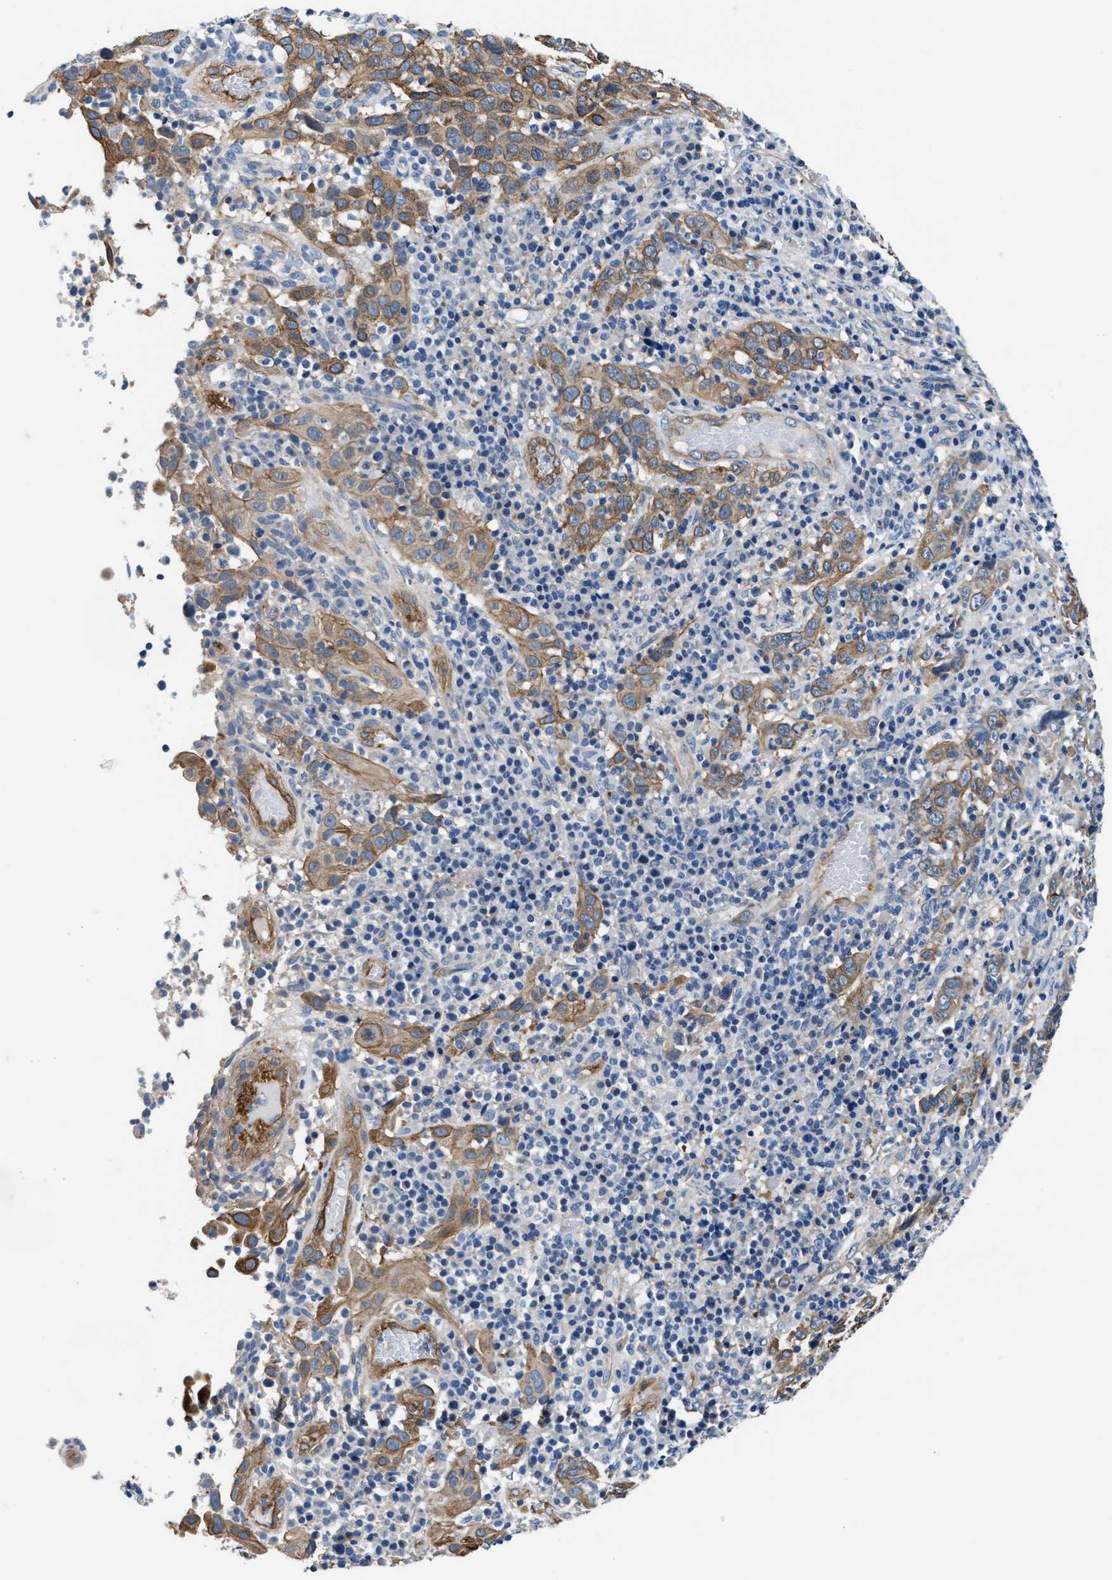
{"staining": {"intensity": "moderate", "quantity": ">75%", "location": "cytoplasmic/membranous"}, "tissue": "cervical cancer", "cell_type": "Tumor cells", "image_type": "cancer", "snomed": [{"axis": "morphology", "description": "Squamous cell carcinoma, NOS"}, {"axis": "topography", "description": "Cervix"}], "caption": "The photomicrograph demonstrates a brown stain indicating the presence of a protein in the cytoplasmic/membranous of tumor cells in cervical cancer (squamous cell carcinoma).", "gene": "PARG", "patient": {"sex": "female", "age": 46}}